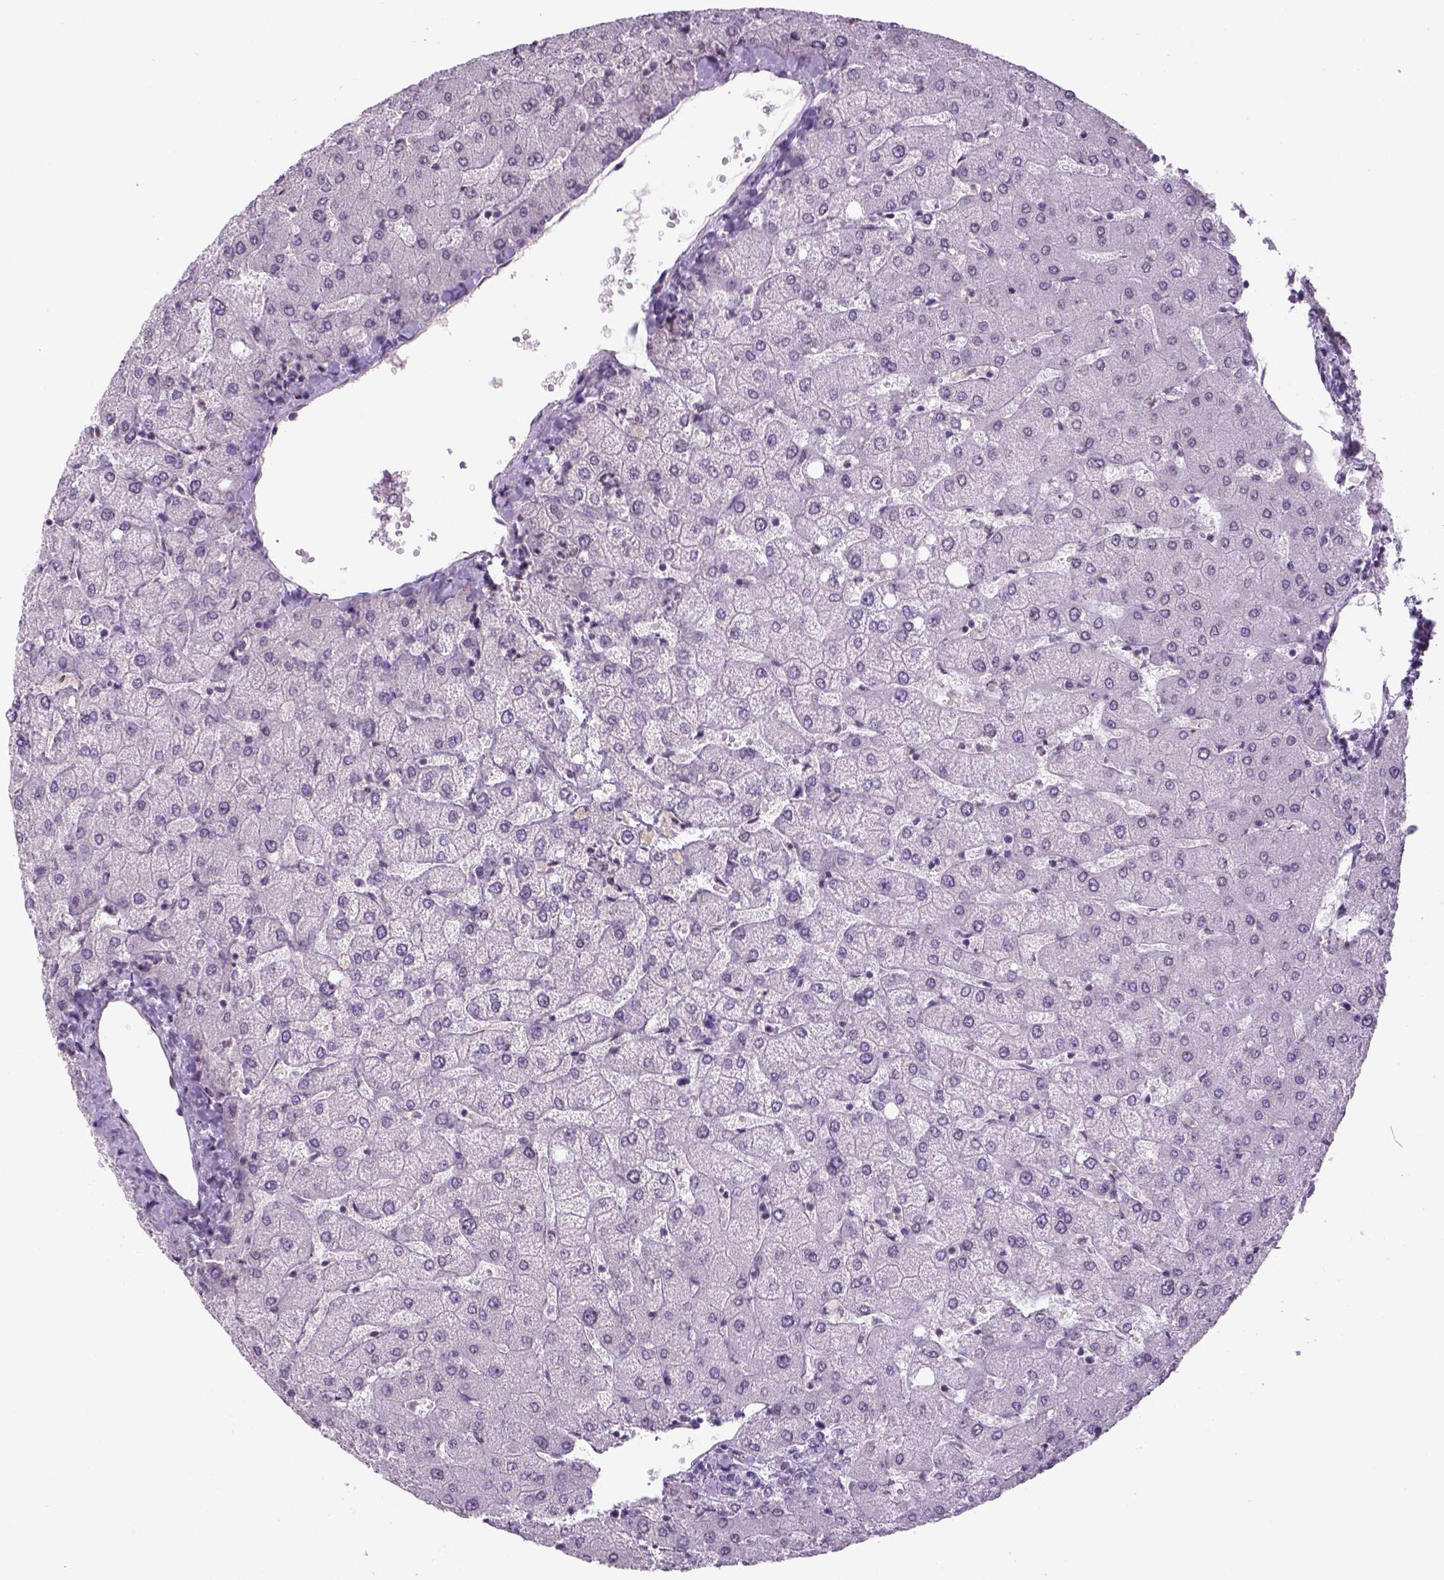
{"staining": {"intensity": "negative", "quantity": "none", "location": "none"}, "tissue": "liver", "cell_type": "Cholangiocytes", "image_type": "normal", "snomed": [{"axis": "morphology", "description": "Normal tissue, NOS"}, {"axis": "topography", "description": "Liver"}], "caption": "The photomicrograph reveals no staining of cholangiocytes in unremarkable liver.", "gene": "PRRT1", "patient": {"sex": "female", "age": 54}}